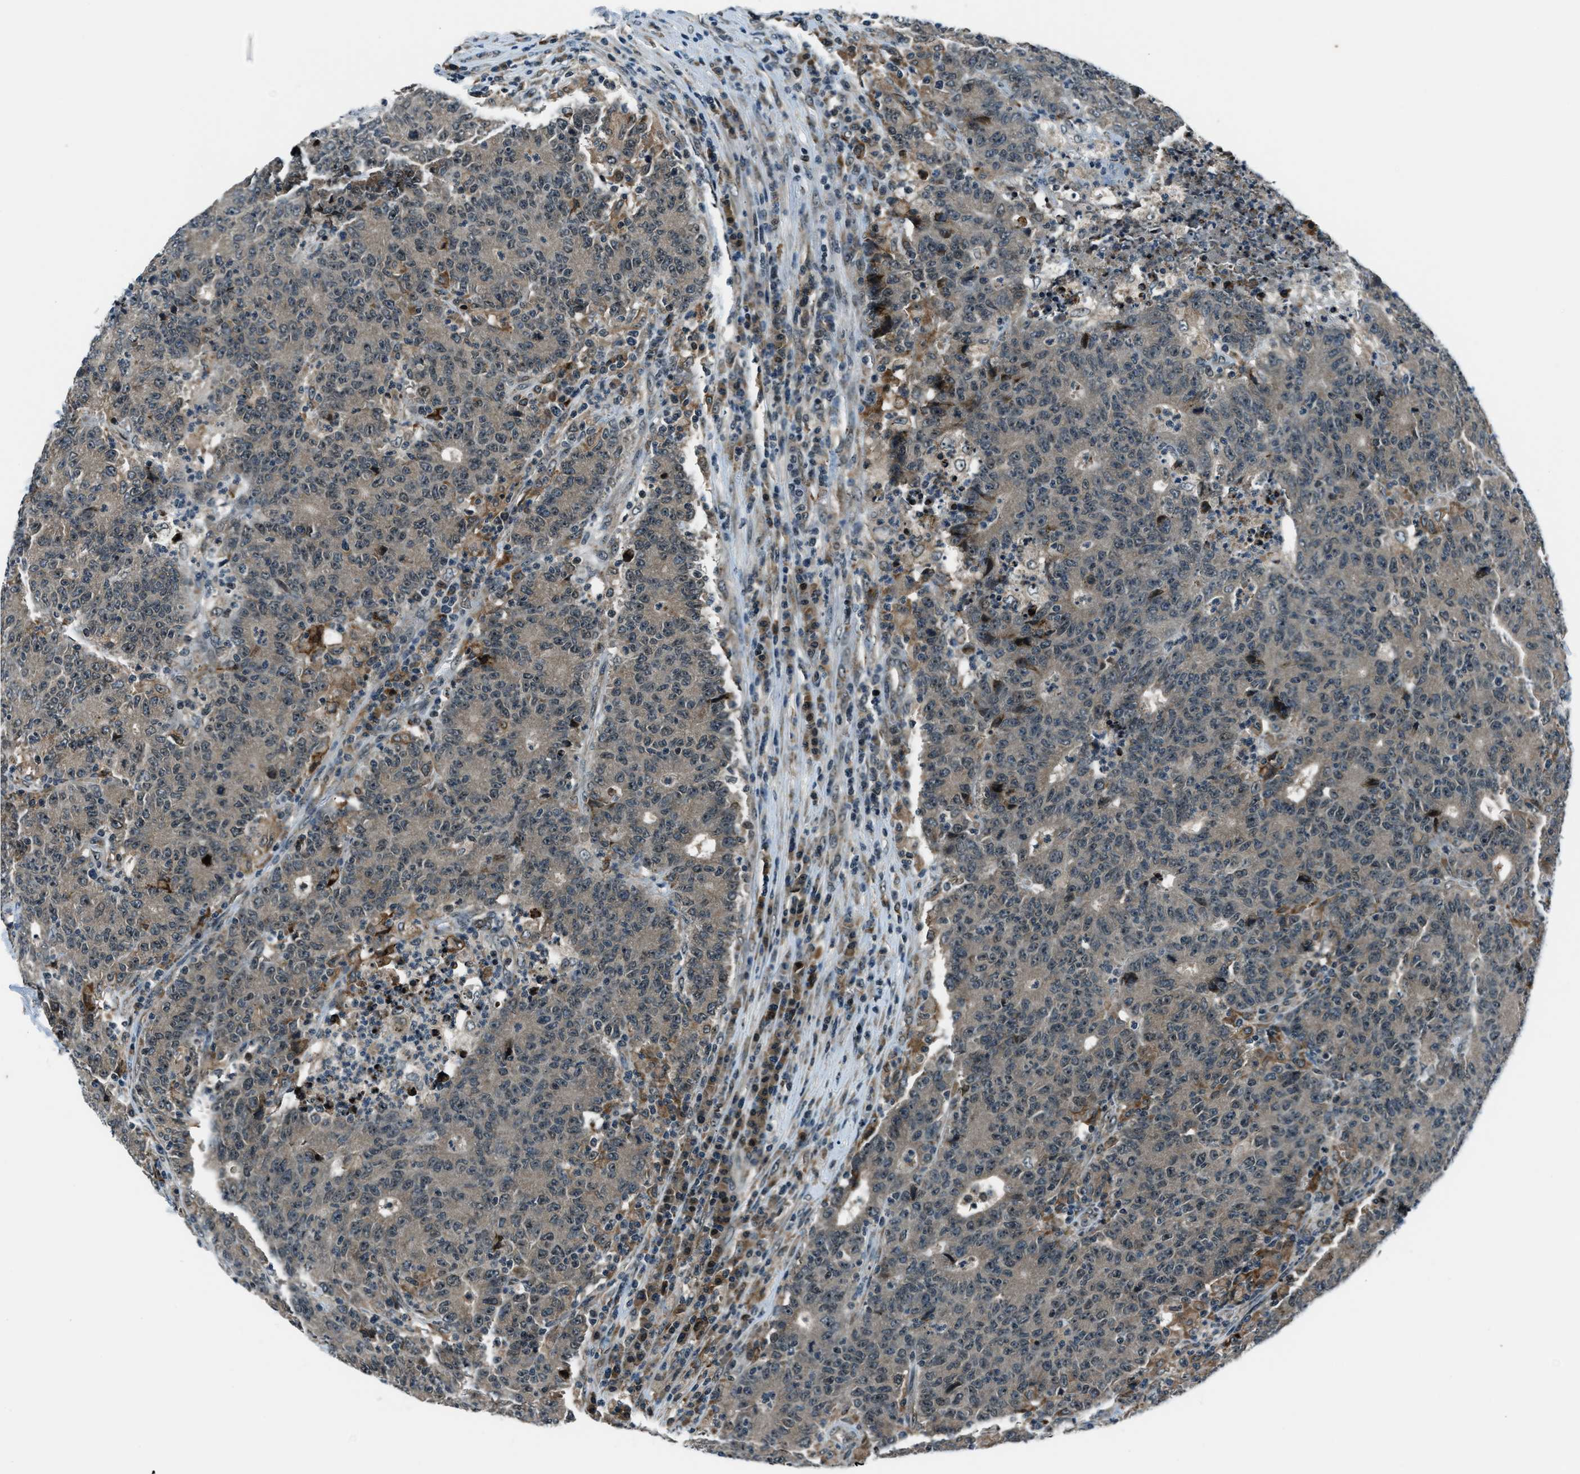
{"staining": {"intensity": "weak", "quantity": "<25%", "location": "cytoplasmic/membranous,nuclear"}, "tissue": "colorectal cancer", "cell_type": "Tumor cells", "image_type": "cancer", "snomed": [{"axis": "morphology", "description": "Normal tissue, NOS"}, {"axis": "morphology", "description": "Adenocarcinoma, NOS"}, {"axis": "topography", "description": "Colon"}], "caption": "Protein analysis of adenocarcinoma (colorectal) demonstrates no significant expression in tumor cells.", "gene": "ACTL9", "patient": {"sex": "female", "age": 75}}